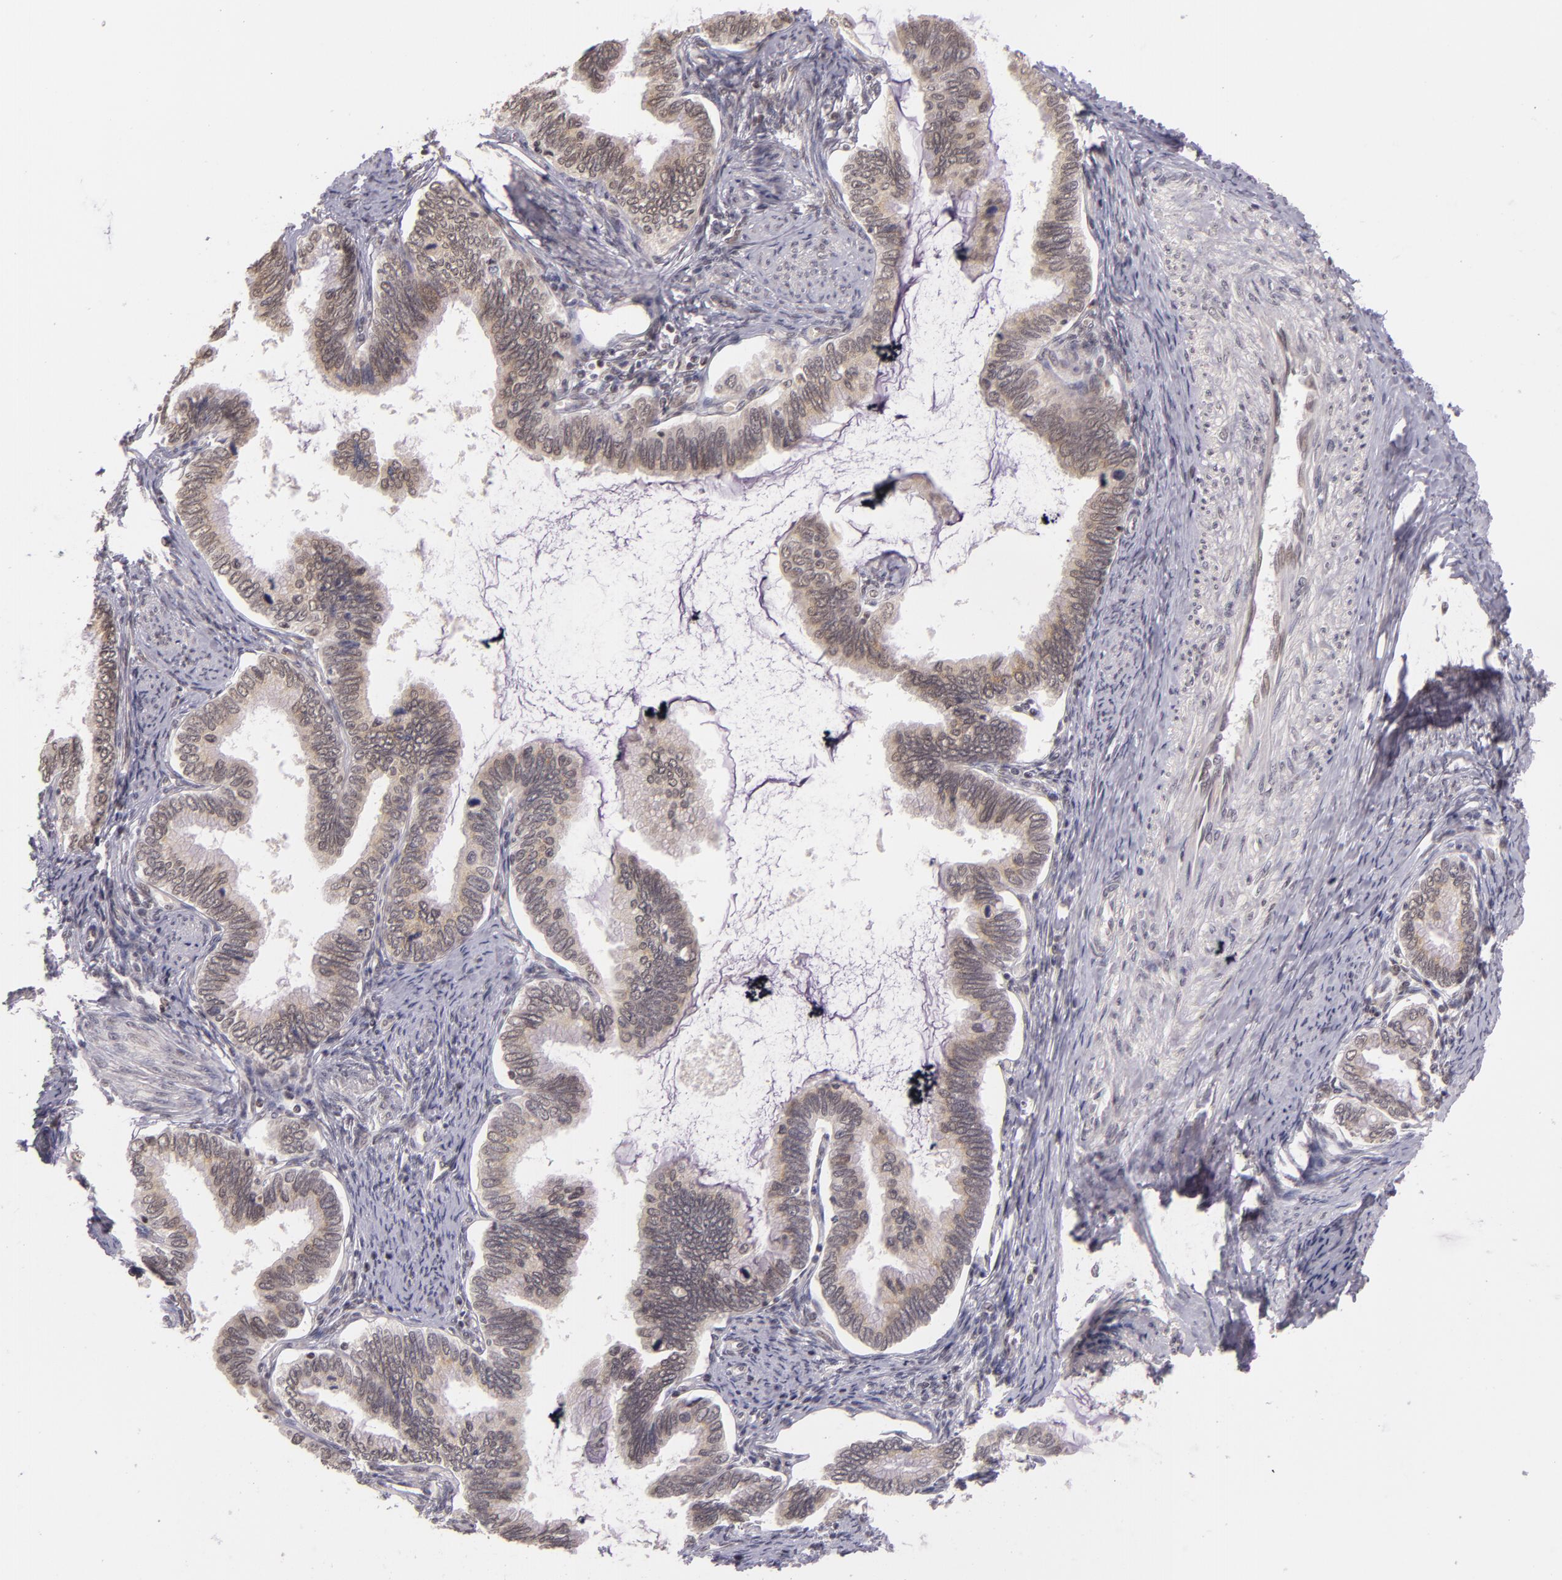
{"staining": {"intensity": "weak", "quantity": ">75%", "location": "cytoplasmic/membranous"}, "tissue": "cervical cancer", "cell_type": "Tumor cells", "image_type": "cancer", "snomed": [{"axis": "morphology", "description": "Adenocarcinoma, NOS"}, {"axis": "topography", "description": "Cervix"}], "caption": "A low amount of weak cytoplasmic/membranous expression is seen in about >75% of tumor cells in adenocarcinoma (cervical) tissue.", "gene": "ALX1", "patient": {"sex": "female", "age": 49}}